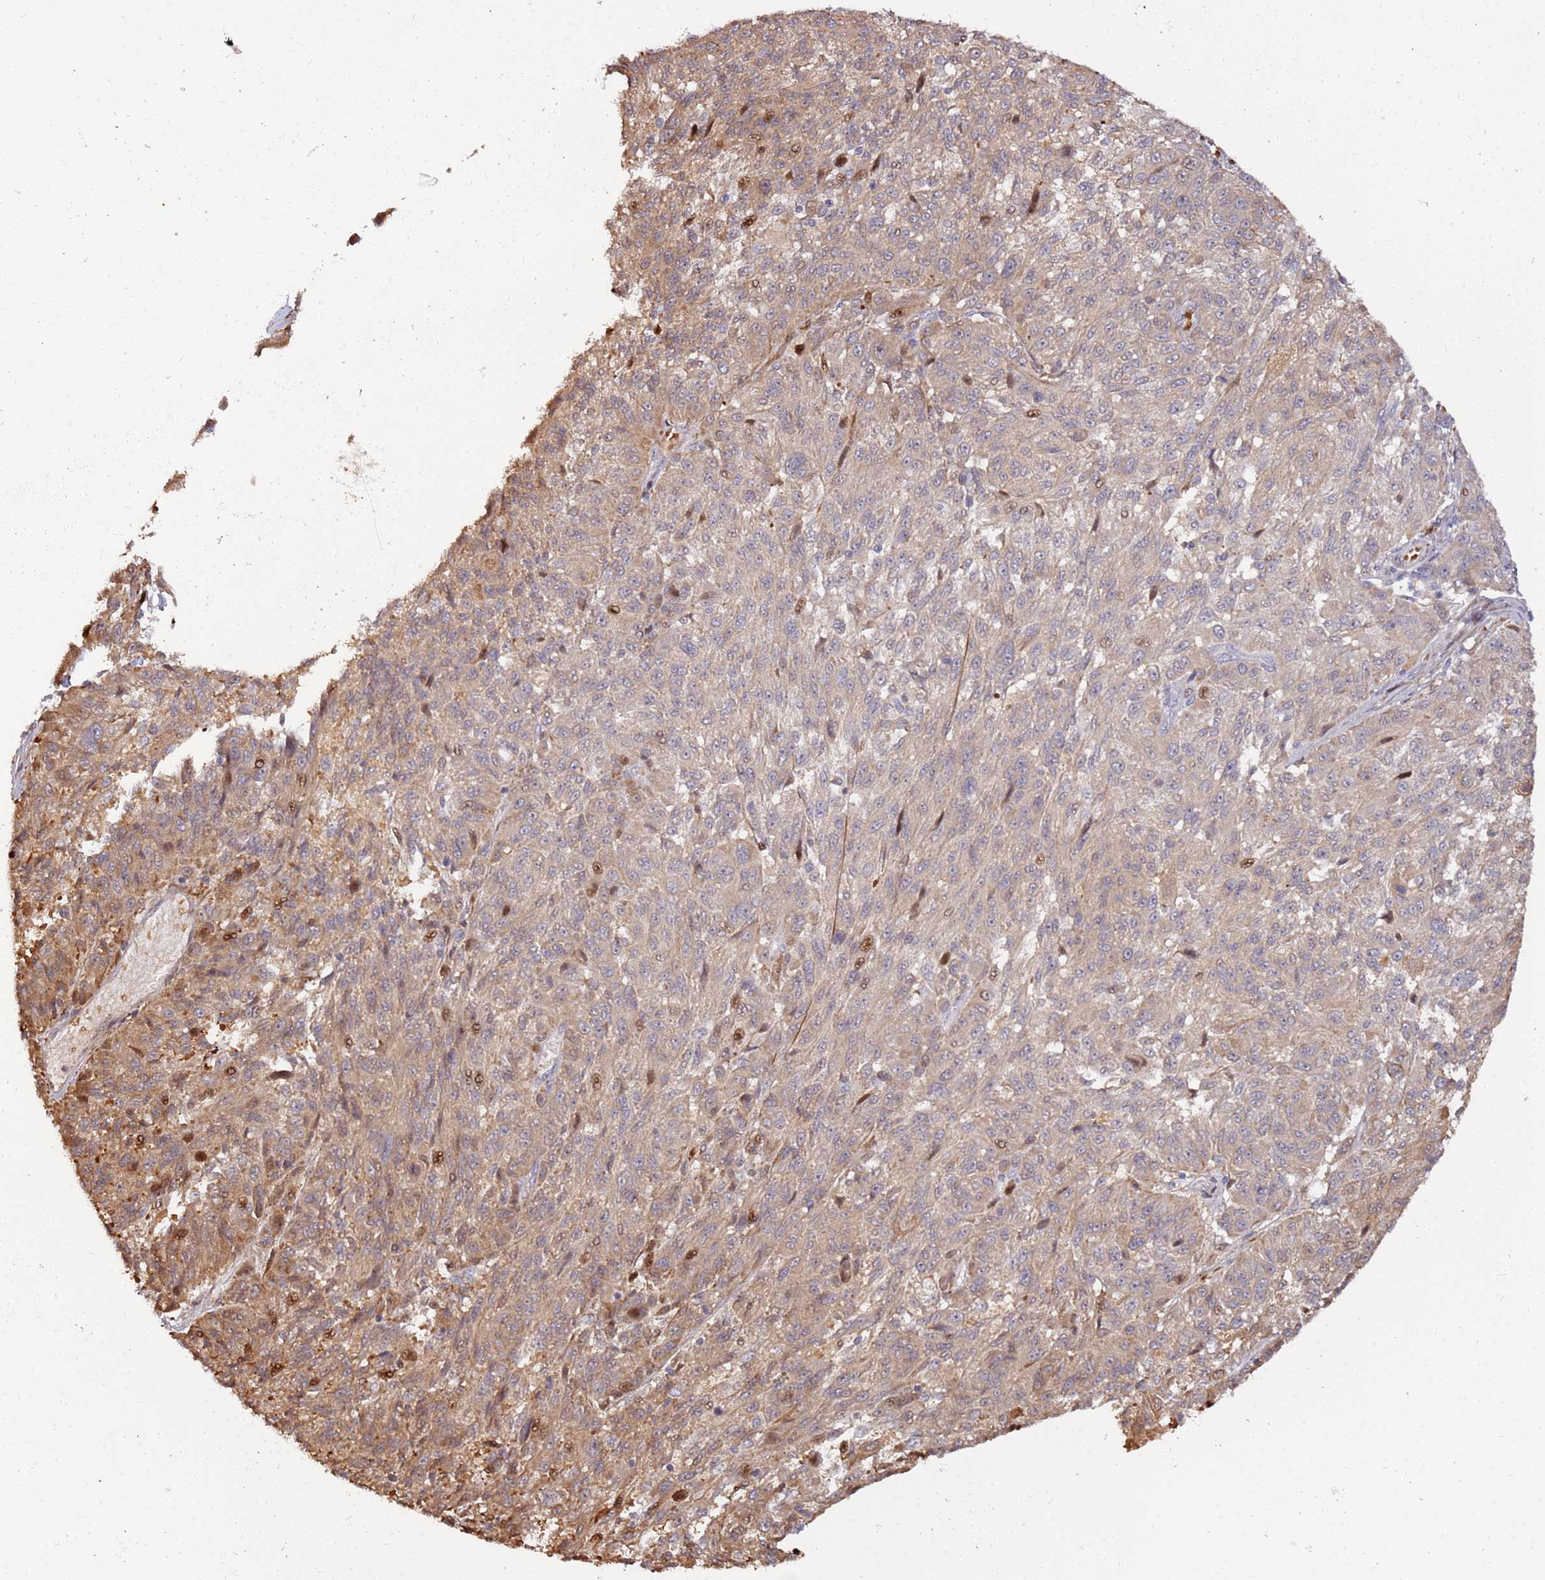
{"staining": {"intensity": "moderate", "quantity": "25%-75%", "location": "cytoplasmic/membranous,nuclear"}, "tissue": "melanoma", "cell_type": "Tumor cells", "image_type": "cancer", "snomed": [{"axis": "morphology", "description": "Malignant melanoma, NOS"}, {"axis": "topography", "description": "Skin"}], "caption": "Melanoma tissue exhibits moderate cytoplasmic/membranous and nuclear staining in about 25%-75% of tumor cells", "gene": "RHBDL1", "patient": {"sex": "male", "age": 53}}